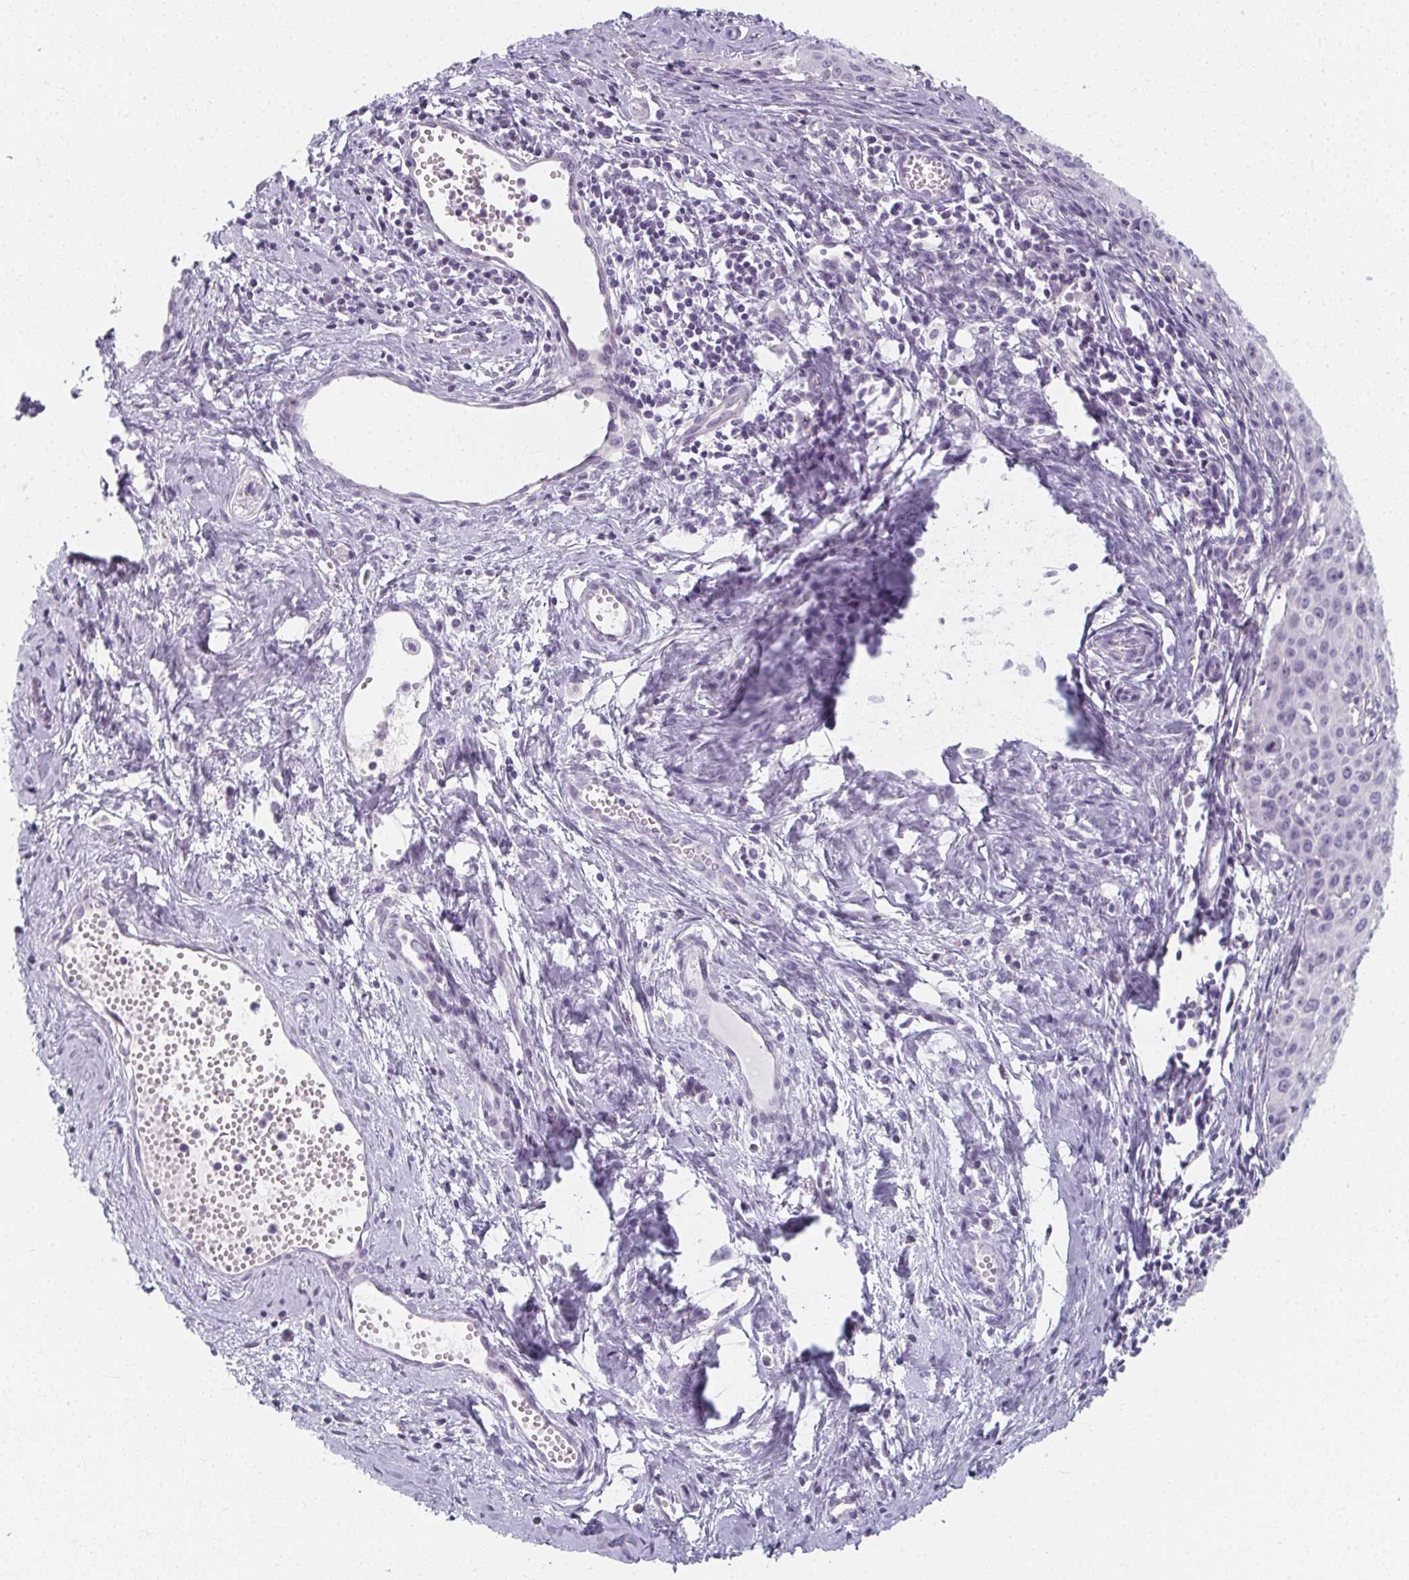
{"staining": {"intensity": "negative", "quantity": "none", "location": "none"}, "tissue": "cervical cancer", "cell_type": "Tumor cells", "image_type": "cancer", "snomed": [{"axis": "morphology", "description": "Squamous cell carcinoma, NOS"}, {"axis": "topography", "description": "Cervix"}], "caption": "The photomicrograph displays no staining of tumor cells in cervical cancer. Brightfield microscopy of immunohistochemistry (IHC) stained with DAB (3,3'-diaminobenzidine) (brown) and hematoxylin (blue), captured at high magnification.", "gene": "CAMKV", "patient": {"sex": "female", "age": 50}}